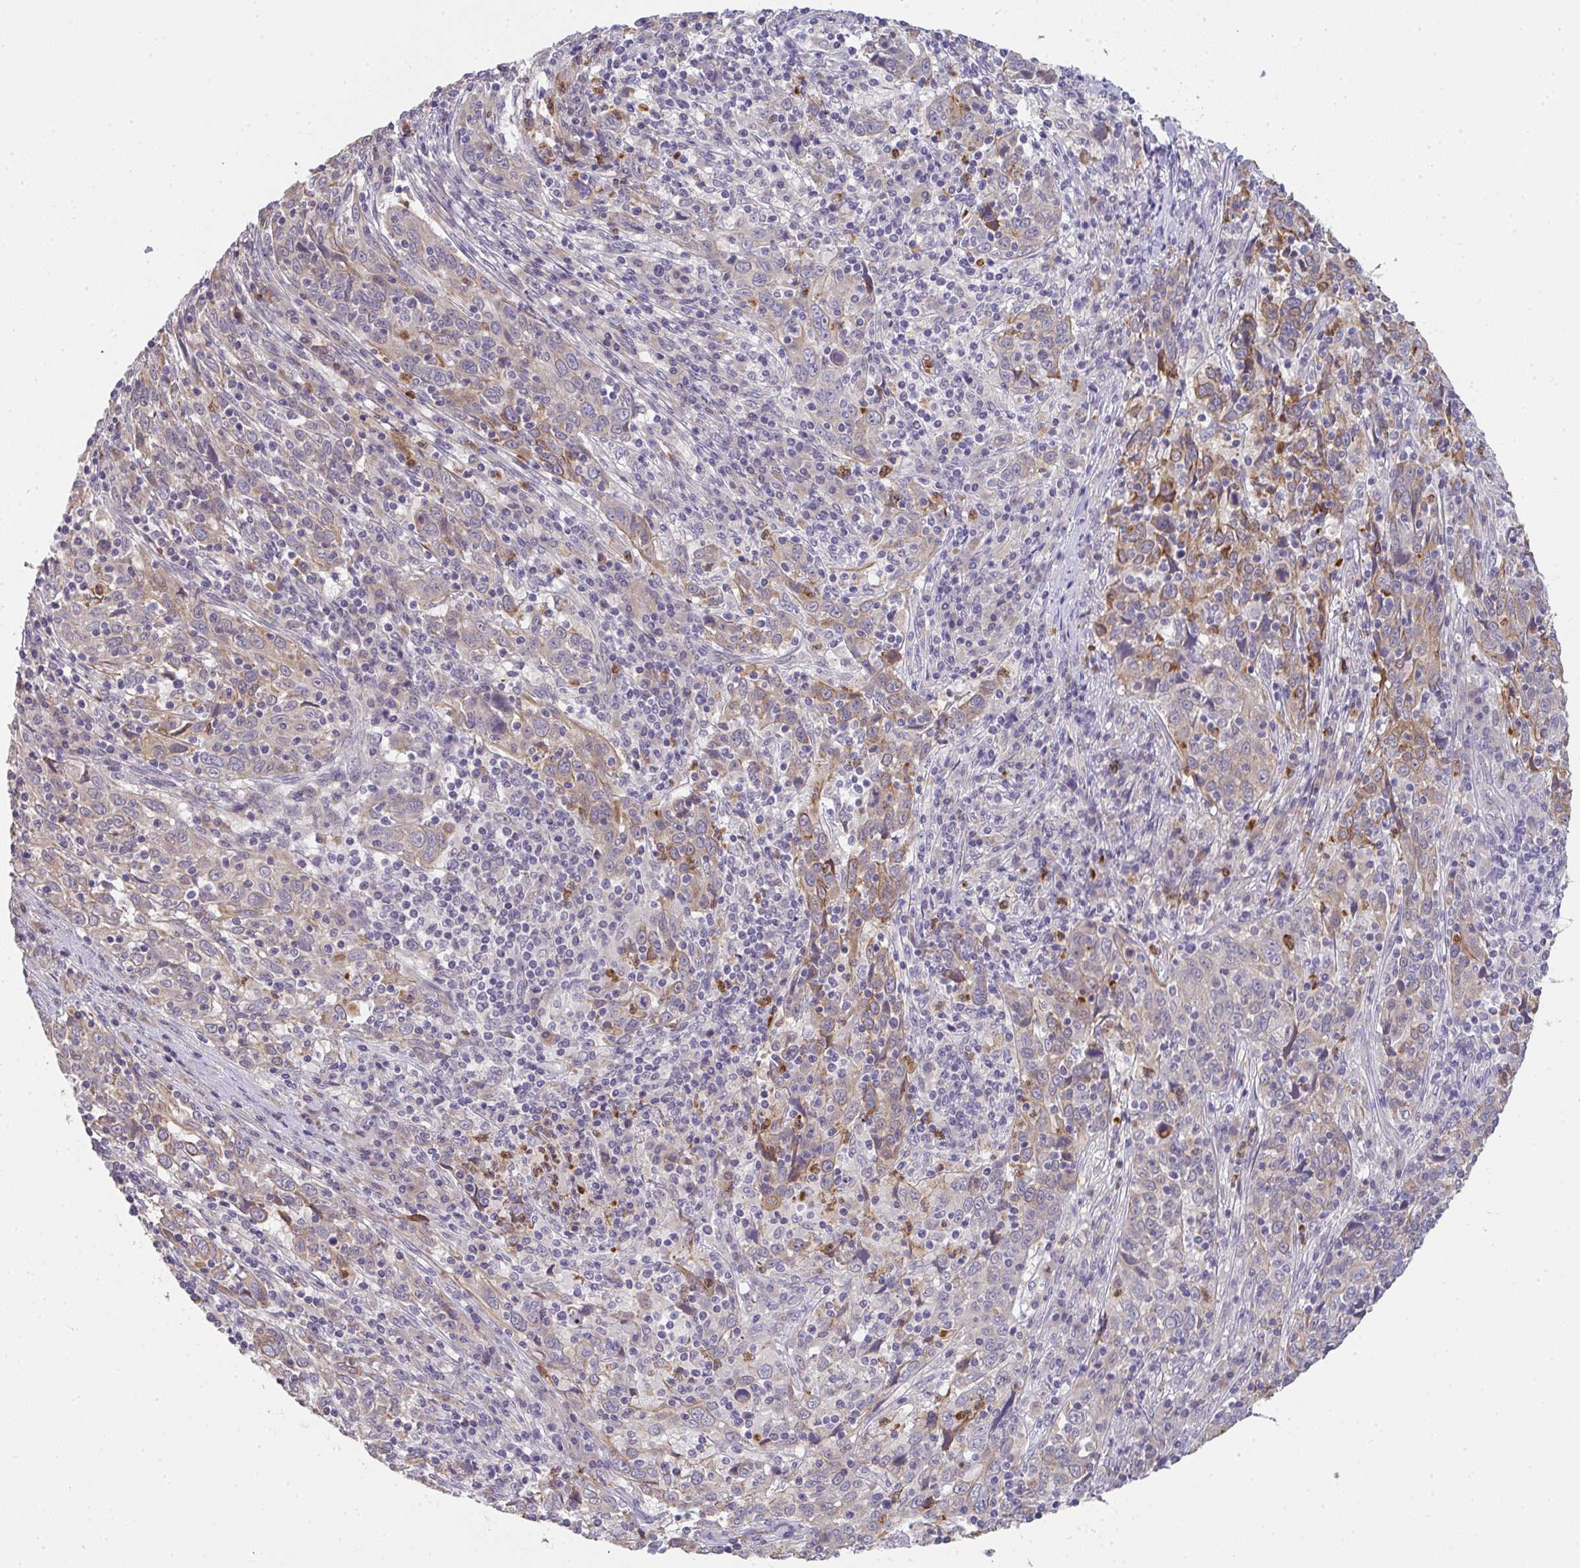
{"staining": {"intensity": "moderate", "quantity": "<25%", "location": "cytoplasmic/membranous"}, "tissue": "cervical cancer", "cell_type": "Tumor cells", "image_type": "cancer", "snomed": [{"axis": "morphology", "description": "Squamous cell carcinoma, NOS"}, {"axis": "topography", "description": "Cervix"}], "caption": "A brown stain shows moderate cytoplasmic/membranous staining of a protein in squamous cell carcinoma (cervical) tumor cells. The staining was performed using DAB (3,3'-diaminobenzidine) to visualize the protein expression in brown, while the nuclei were stained in blue with hematoxylin (Magnification: 20x).", "gene": "RIOK1", "patient": {"sex": "female", "age": 46}}